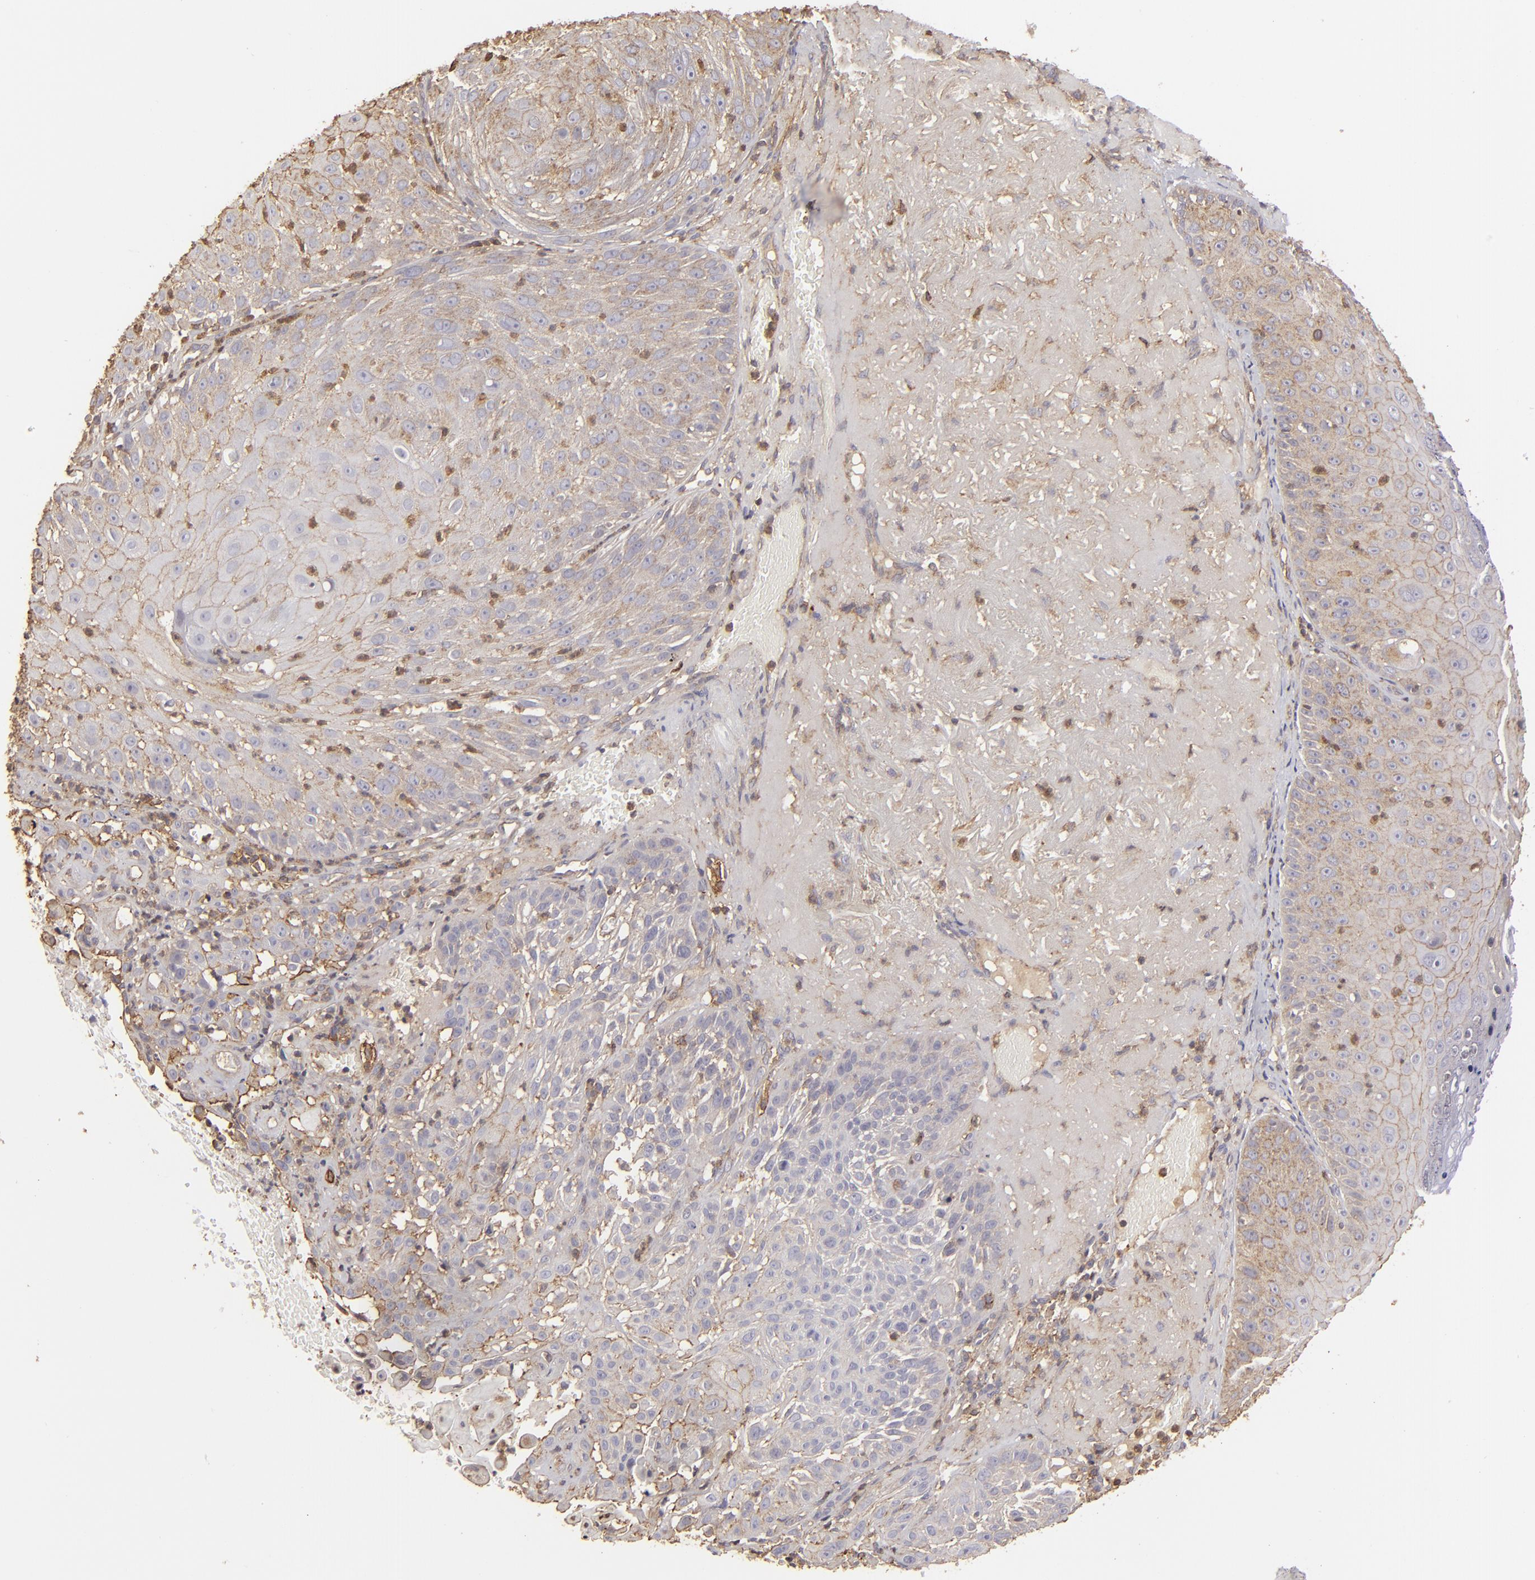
{"staining": {"intensity": "moderate", "quantity": ">75%", "location": "cytoplasmic/membranous"}, "tissue": "skin cancer", "cell_type": "Tumor cells", "image_type": "cancer", "snomed": [{"axis": "morphology", "description": "Squamous cell carcinoma, NOS"}, {"axis": "topography", "description": "Skin"}], "caption": "High-magnification brightfield microscopy of skin cancer stained with DAB (brown) and counterstained with hematoxylin (blue). tumor cells exhibit moderate cytoplasmic/membranous positivity is seen in approximately>75% of cells.", "gene": "ACTB", "patient": {"sex": "female", "age": 89}}